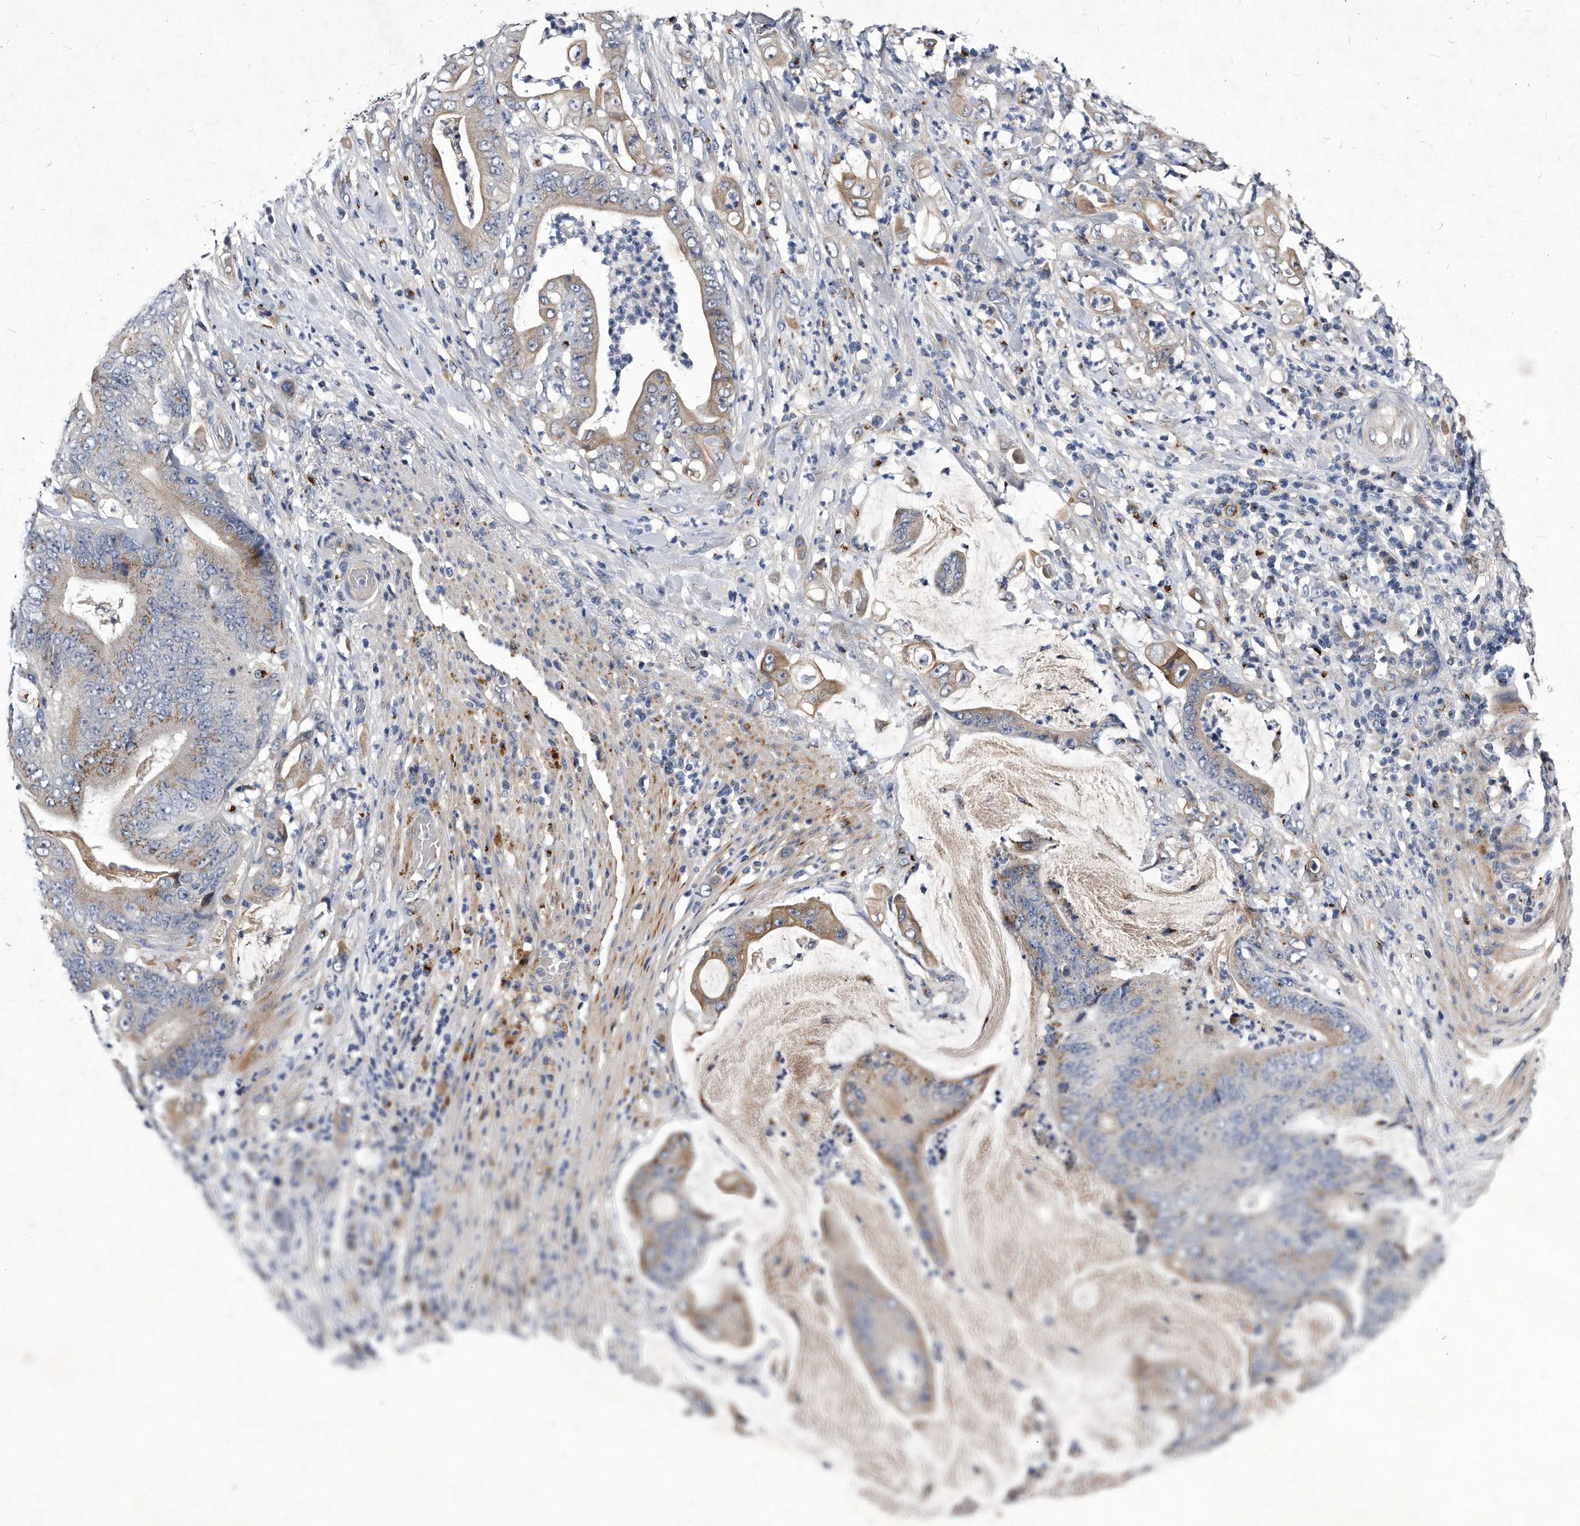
{"staining": {"intensity": "moderate", "quantity": "25%-75%", "location": "cytoplasmic/membranous"}, "tissue": "stomach cancer", "cell_type": "Tumor cells", "image_type": "cancer", "snomed": [{"axis": "morphology", "description": "Adenocarcinoma, NOS"}, {"axis": "topography", "description": "Stomach"}], "caption": "Brown immunohistochemical staining in human stomach cancer exhibits moderate cytoplasmic/membranous positivity in approximately 25%-75% of tumor cells. Using DAB (3,3'-diaminobenzidine) (brown) and hematoxylin (blue) stains, captured at high magnification using brightfield microscopy.", "gene": "MGAT4A", "patient": {"sex": "female", "age": 73}}